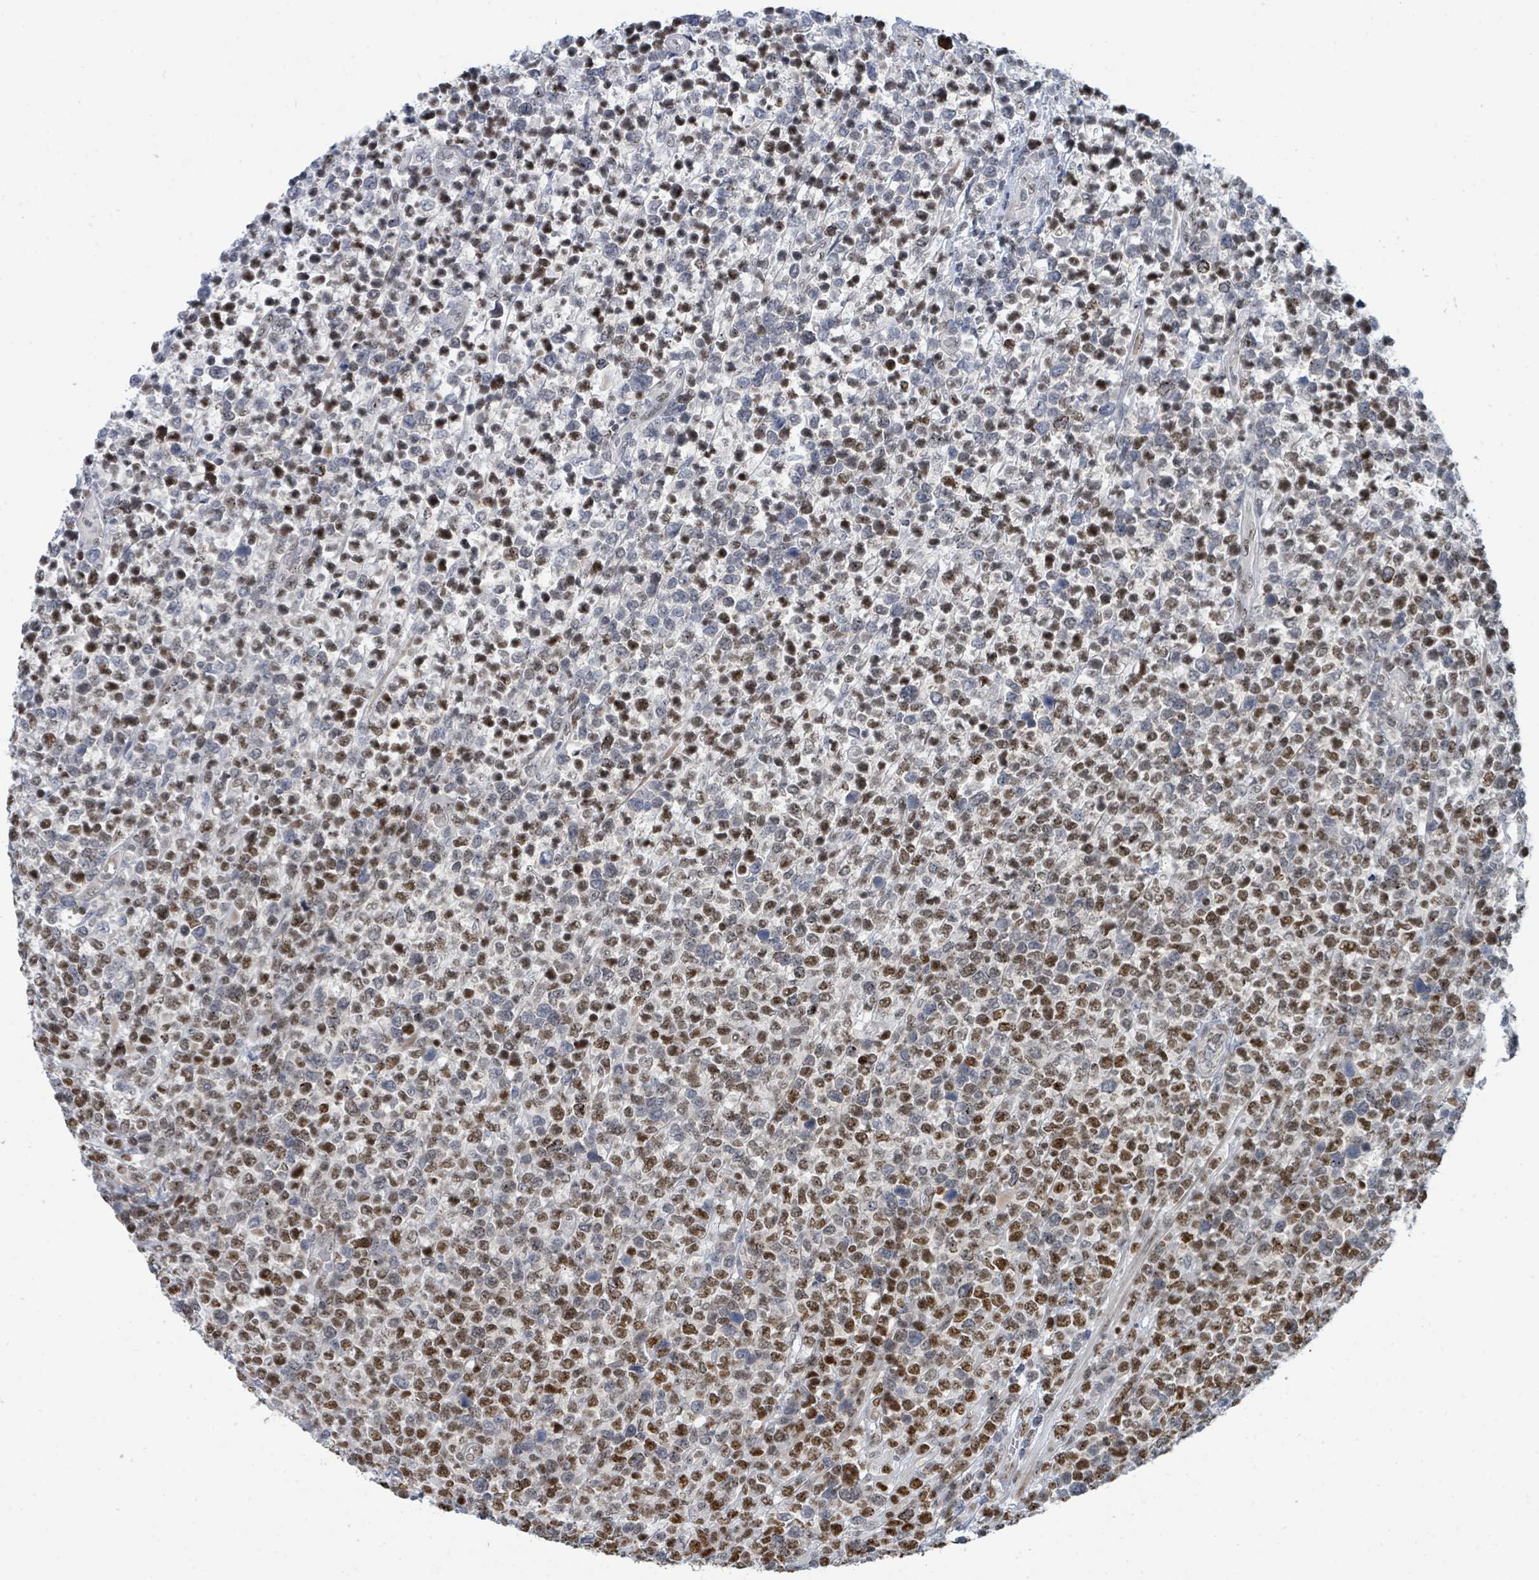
{"staining": {"intensity": "strong", "quantity": "25%-75%", "location": "nuclear"}, "tissue": "lymphoma", "cell_type": "Tumor cells", "image_type": "cancer", "snomed": [{"axis": "morphology", "description": "Malignant lymphoma, non-Hodgkin's type, High grade"}, {"axis": "topography", "description": "Soft tissue"}], "caption": "Protein expression analysis of high-grade malignant lymphoma, non-Hodgkin's type exhibits strong nuclear positivity in approximately 25%-75% of tumor cells.", "gene": "SUMO4", "patient": {"sex": "female", "age": 56}}